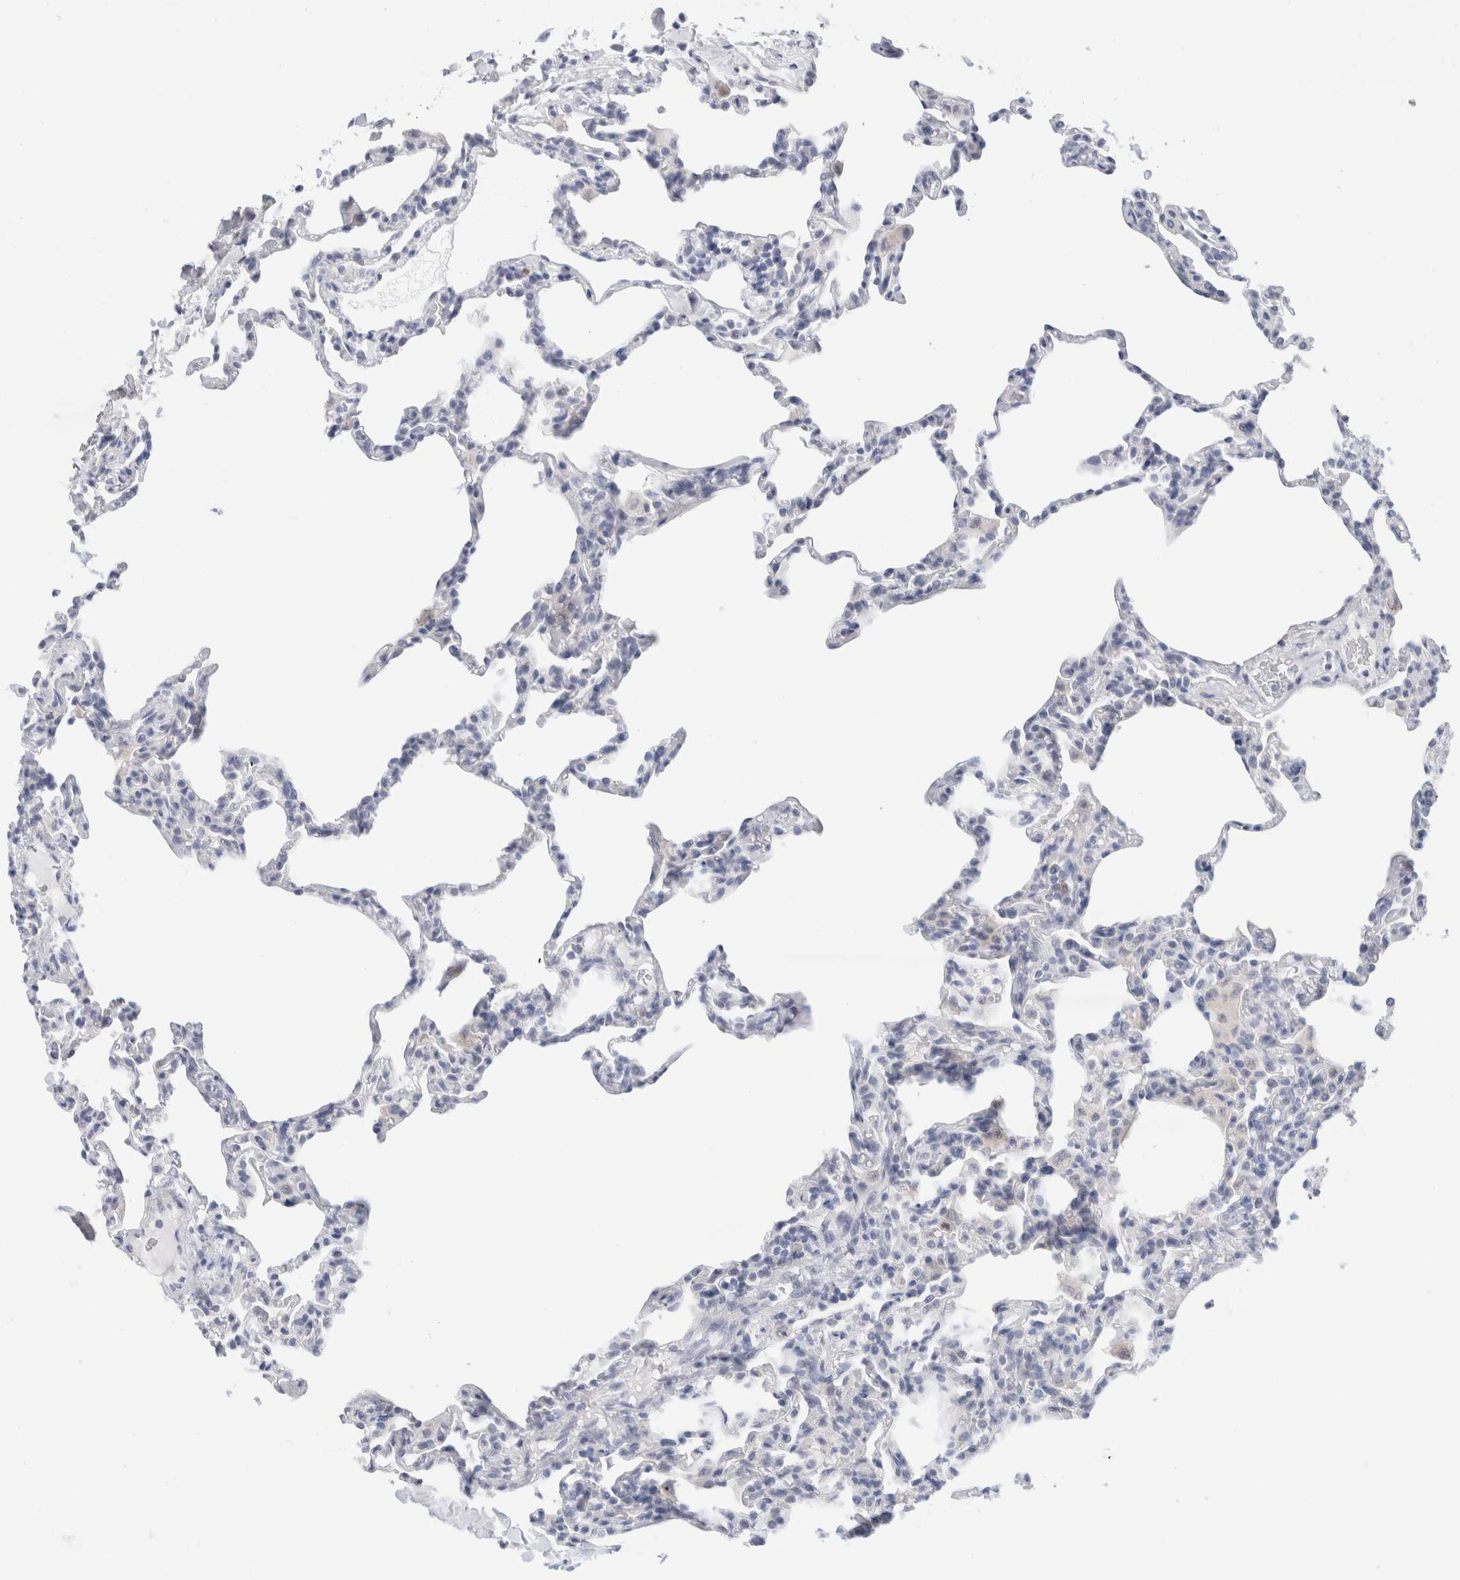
{"staining": {"intensity": "negative", "quantity": "none", "location": "none"}, "tissue": "lung", "cell_type": "Alveolar cells", "image_type": "normal", "snomed": [{"axis": "morphology", "description": "Normal tissue, NOS"}, {"axis": "topography", "description": "Lung"}], "caption": "This is an IHC histopathology image of unremarkable human lung. There is no expression in alveolar cells.", "gene": "SLC22A12", "patient": {"sex": "male", "age": 20}}